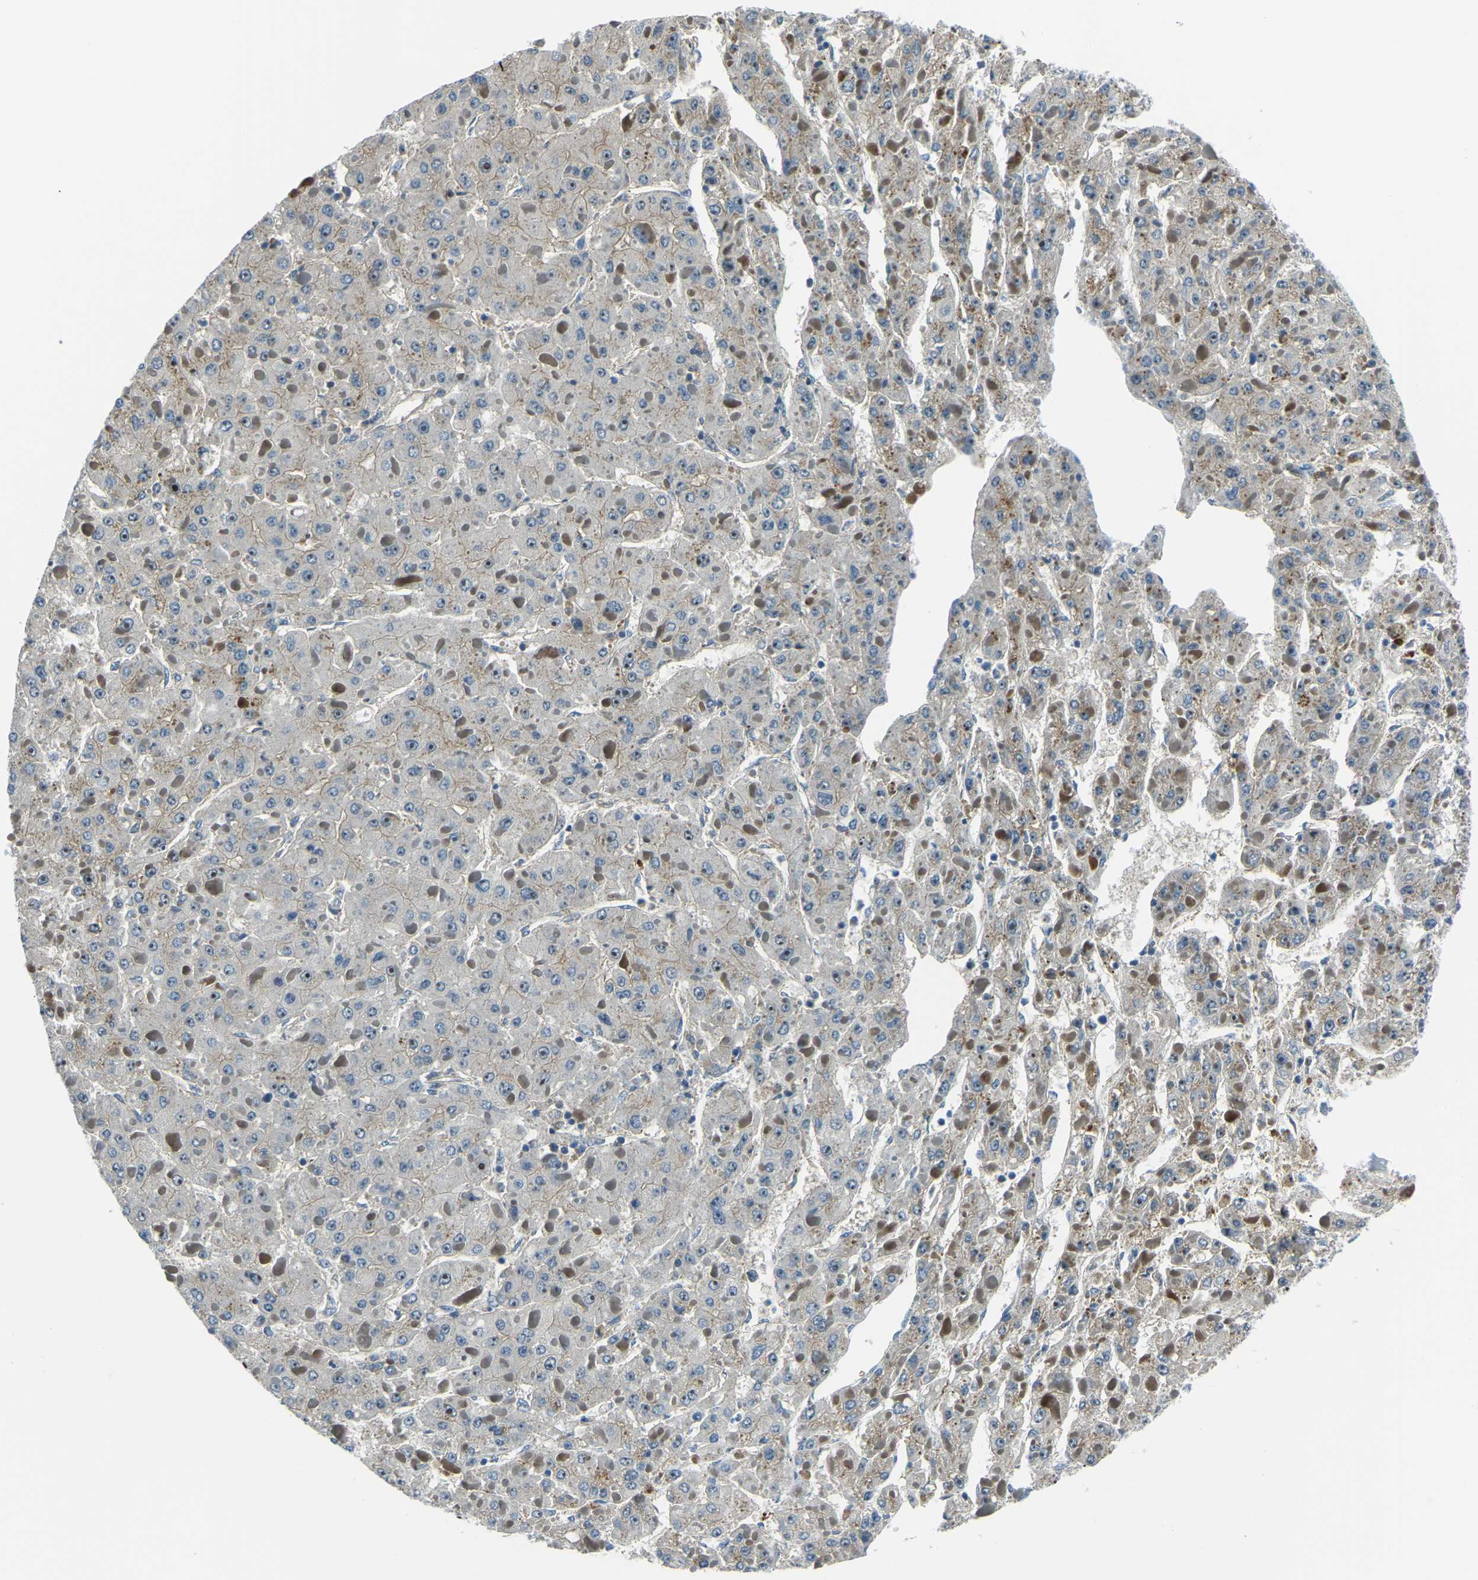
{"staining": {"intensity": "weak", "quantity": "25%-75%", "location": "cytoplasmic/membranous"}, "tissue": "liver cancer", "cell_type": "Tumor cells", "image_type": "cancer", "snomed": [{"axis": "morphology", "description": "Carcinoma, Hepatocellular, NOS"}, {"axis": "topography", "description": "Liver"}], "caption": "Protein staining of liver cancer (hepatocellular carcinoma) tissue exhibits weak cytoplasmic/membranous staining in about 25%-75% of tumor cells.", "gene": "RRP1", "patient": {"sex": "female", "age": 73}}